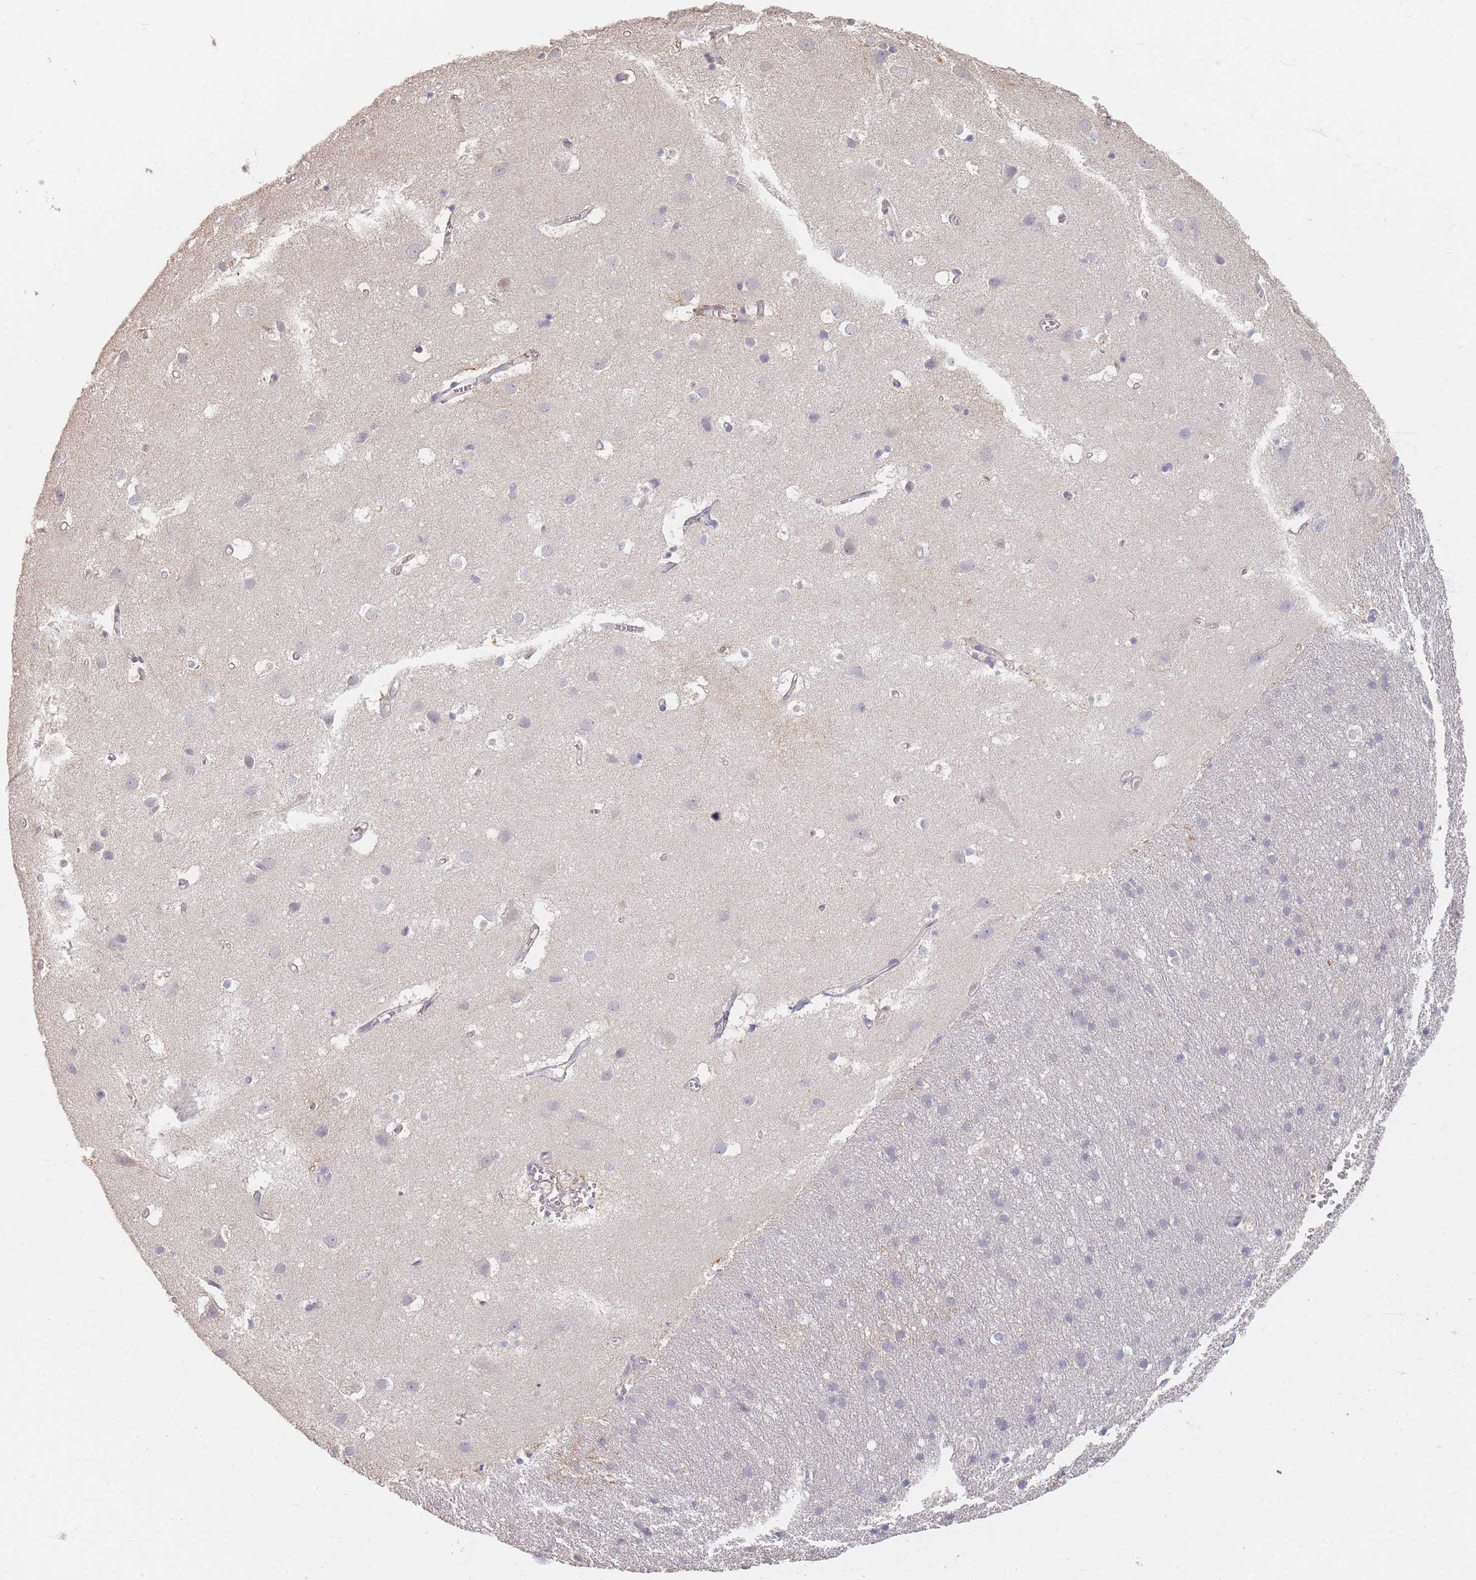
{"staining": {"intensity": "negative", "quantity": "none", "location": "none"}, "tissue": "cerebral cortex", "cell_type": "Endothelial cells", "image_type": "normal", "snomed": [{"axis": "morphology", "description": "Normal tissue, NOS"}, {"axis": "topography", "description": "Cerebral cortex"}], "caption": "Cerebral cortex was stained to show a protein in brown. There is no significant positivity in endothelial cells. (DAB (3,3'-diaminobenzidine) immunohistochemistry, high magnification).", "gene": "RFTN1", "patient": {"sex": "male", "age": 54}}